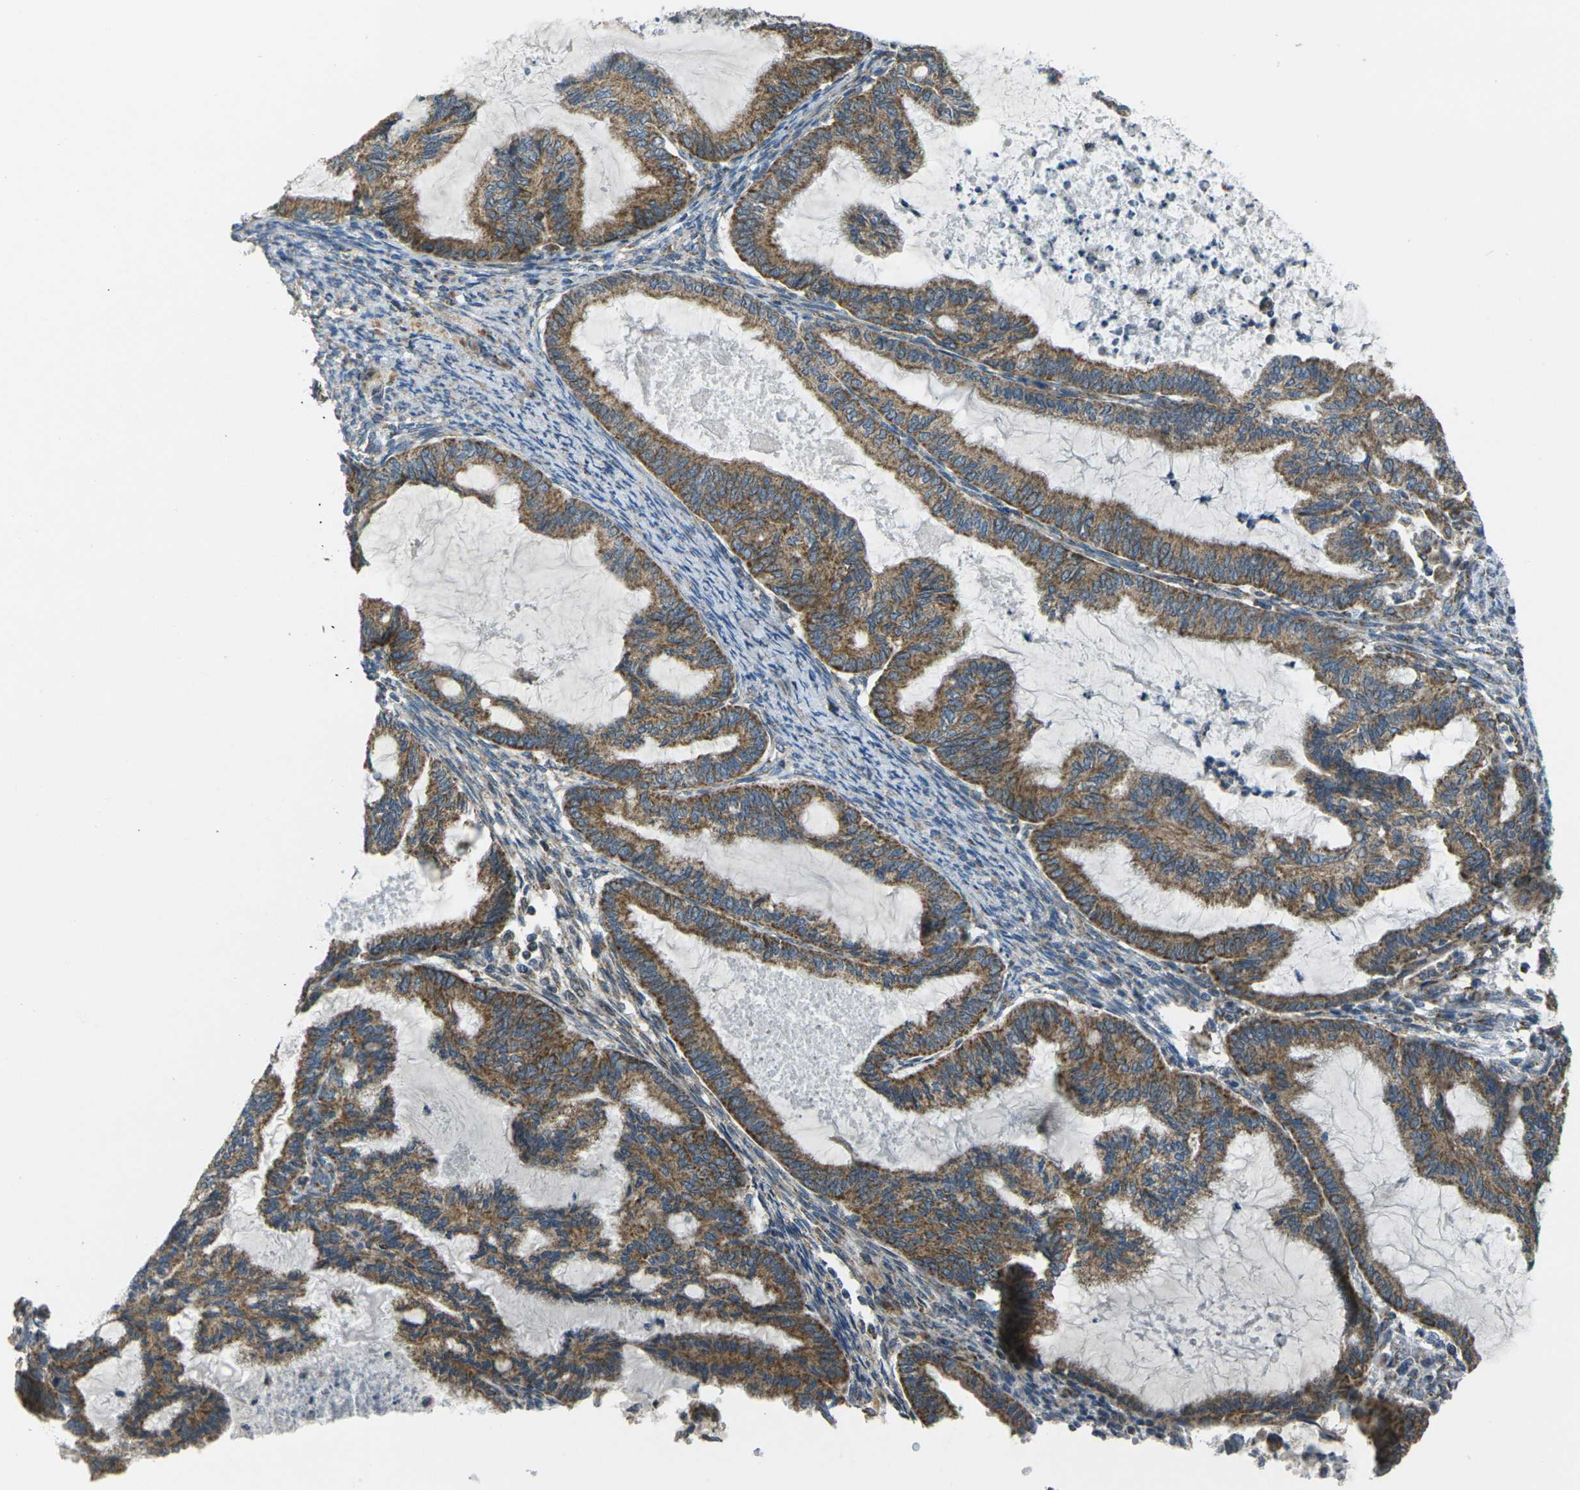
{"staining": {"intensity": "moderate", "quantity": ">75%", "location": "cytoplasmic/membranous"}, "tissue": "cervical cancer", "cell_type": "Tumor cells", "image_type": "cancer", "snomed": [{"axis": "morphology", "description": "Normal tissue, NOS"}, {"axis": "morphology", "description": "Adenocarcinoma, NOS"}, {"axis": "topography", "description": "Cervix"}, {"axis": "topography", "description": "Endometrium"}], "caption": "Cervical cancer (adenocarcinoma) was stained to show a protein in brown. There is medium levels of moderate cytoplasmic/membranous expression in about >75% of tumor cells. The staining is performed using DAB brown chromogen to label protein expression. The nuclei are counter-stained blue using hematoxylin.", "gene": "TMEM120B", "patient": {"sex": "female", "age": 86}}